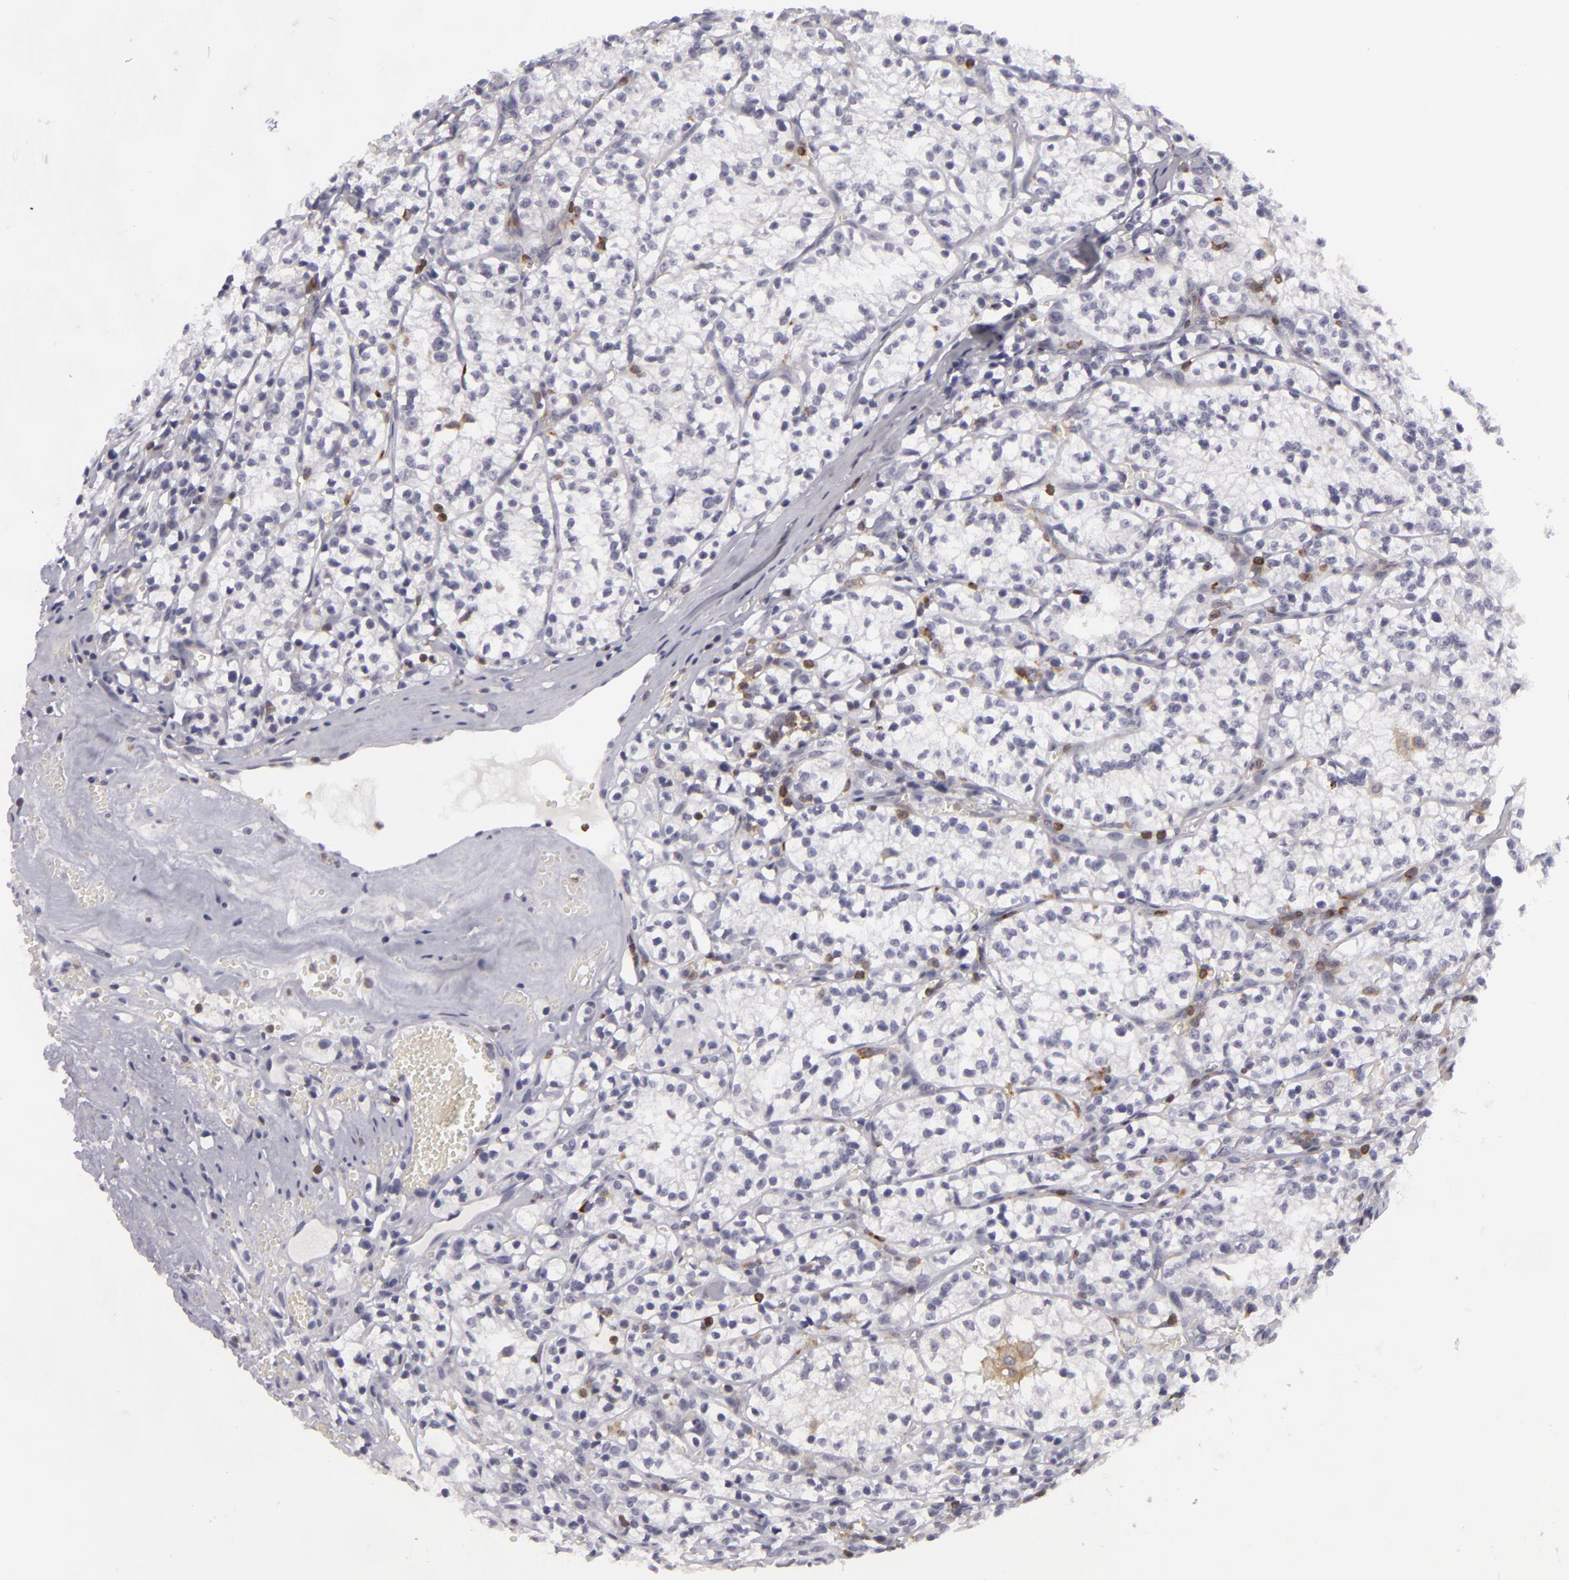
{"staining": {"intensity": "negative", "quantity": "none", "location": "none"}, "tissue": "renal cancer", "cell_type": "Tumor cells", "image_type": "cancer", "snomed": [{"axis": "morphology", "description": "Adenocarcinoma, NOS"}, {"axis": "topography", "description": "Kidney"}], "caption": "Protein analysis of renal cancer shows no significant positivity in tumor cells.", "gene": "KCNAB2", "patient": {"sex": "male", "age": 61}}